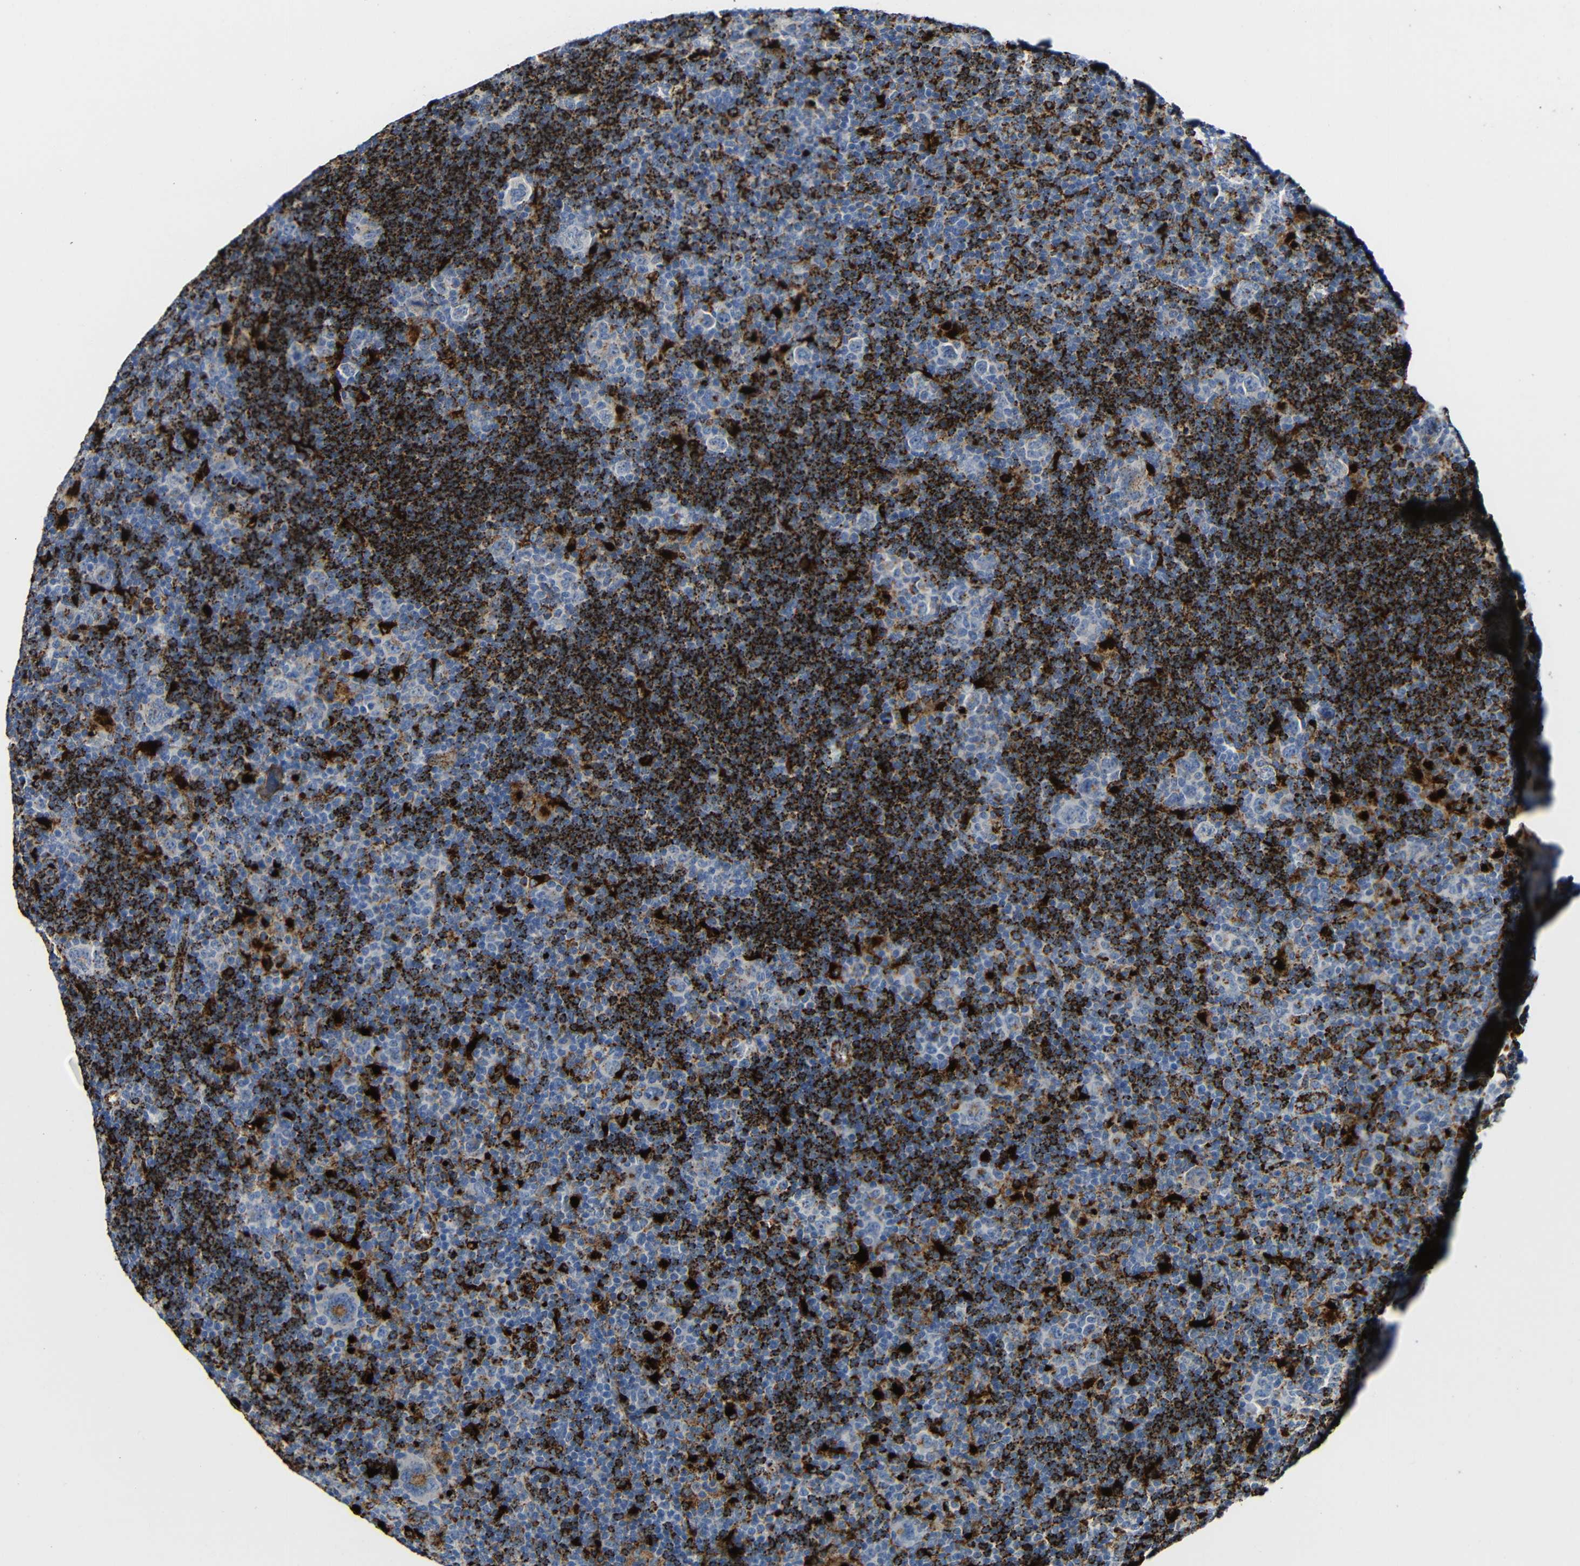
{"staining": {"intensity": "negative", "quantity": "none", "location": "none"}, "tissue": "lymphoma", "cell_type": "Tumor cells", "image_type": "cancer", "snomed": [{"axis": "morphology", "description": "Hodgkin's disease, NOS"}, {"axis": "topography", "description": "Lymph node"}], "caption": "A photomicrograph of human Hodgkin's disease is negative for staining in tumor cells. The staining was performed using DAB (3,3'-diaminobenzidine) to visualize the protein expression in brown, while the nuclei were stained in blue with hematoxylin (Magnification: 20x).", "gene": "HLA-DMA", "patient": {"sex": "female", "age": 57}}